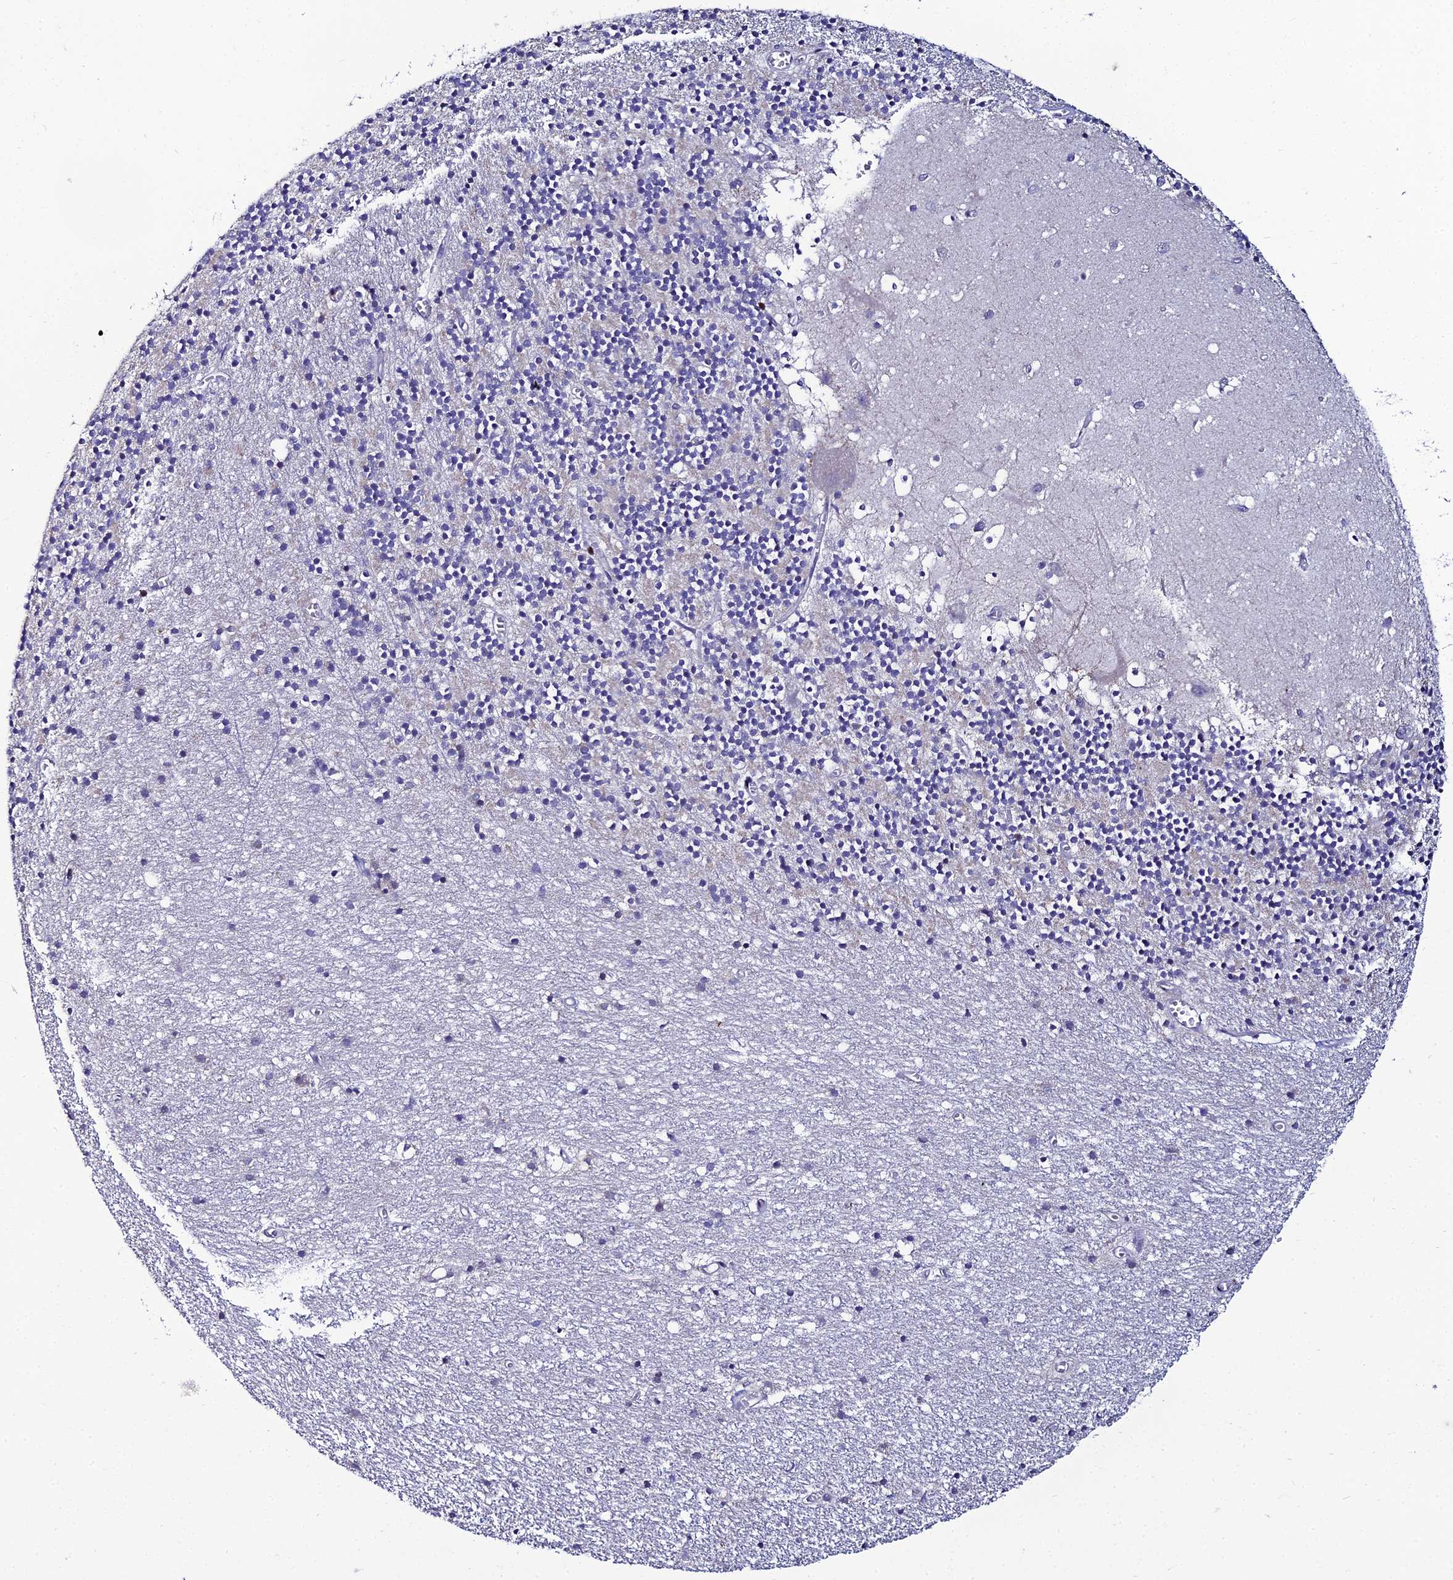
{"staining": {"intensity": "negative", "quantity": "none", "location": "none"}, "tissue": "cerebellum", "cell_type": "Cells in granular layer", "image_type": "normal", "snomed": [{"axis": "morphology", "description": "Normal tissue, NOS"}, {"axis": "topography", "description": "Cerebellum"}], "caption": "High magnification brightfield microscopy of unremarkable cerebellum stained with DAB (brown) and counterstained with hematoxylin (blue): cells in granular layer show no significant positivity. Brightfield microscopy of immunohistochemistry stained with DAB (brown) and hematoxylin (blue), captured at high magnification.", "gene": "TAF9B", "patient": {"sex": "male", "age": 54}}